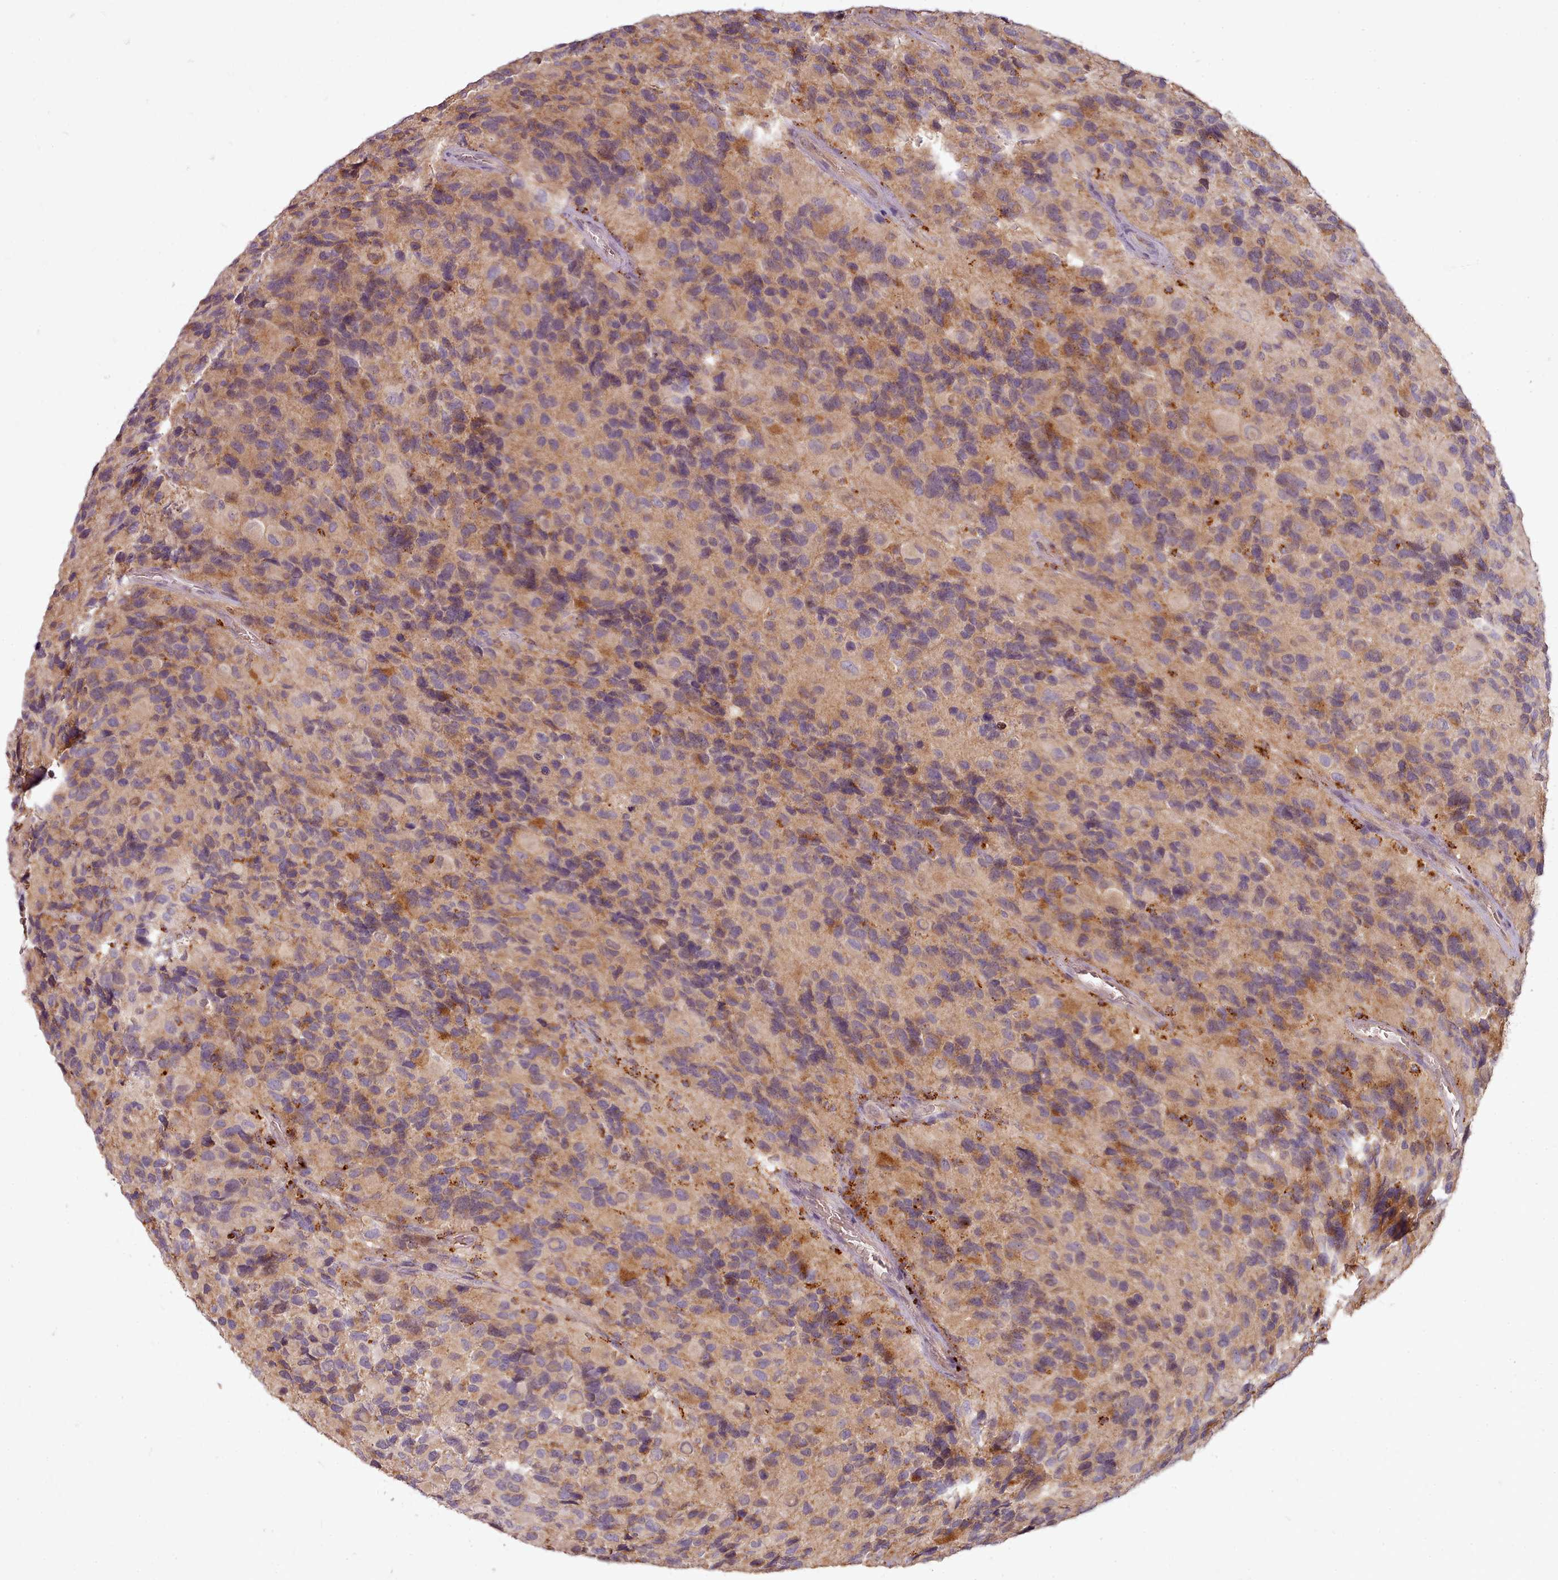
{"staining": {"intensity": "moderate", "quantity": "25%-75%", "location": "cytoplasmic/membranous"}, "tissue": "glioma", "cell_type": "Tumor cells", "image_type": "cancer", "snomed": [{"axis": "morphology", "description": "Glioma, malignant, High grade"}, {"axis": "topography", "description": "Brain"}], "caption": "Immunohistochemical staining of malignant glioma (high-grade) exhibits medium levels of moderate cytoplasmic/membranous staining in approximately 25%-75% of tumor cells.", "gene": "C1QTNF5", "patient": {"sex": "male", "age": 77}}